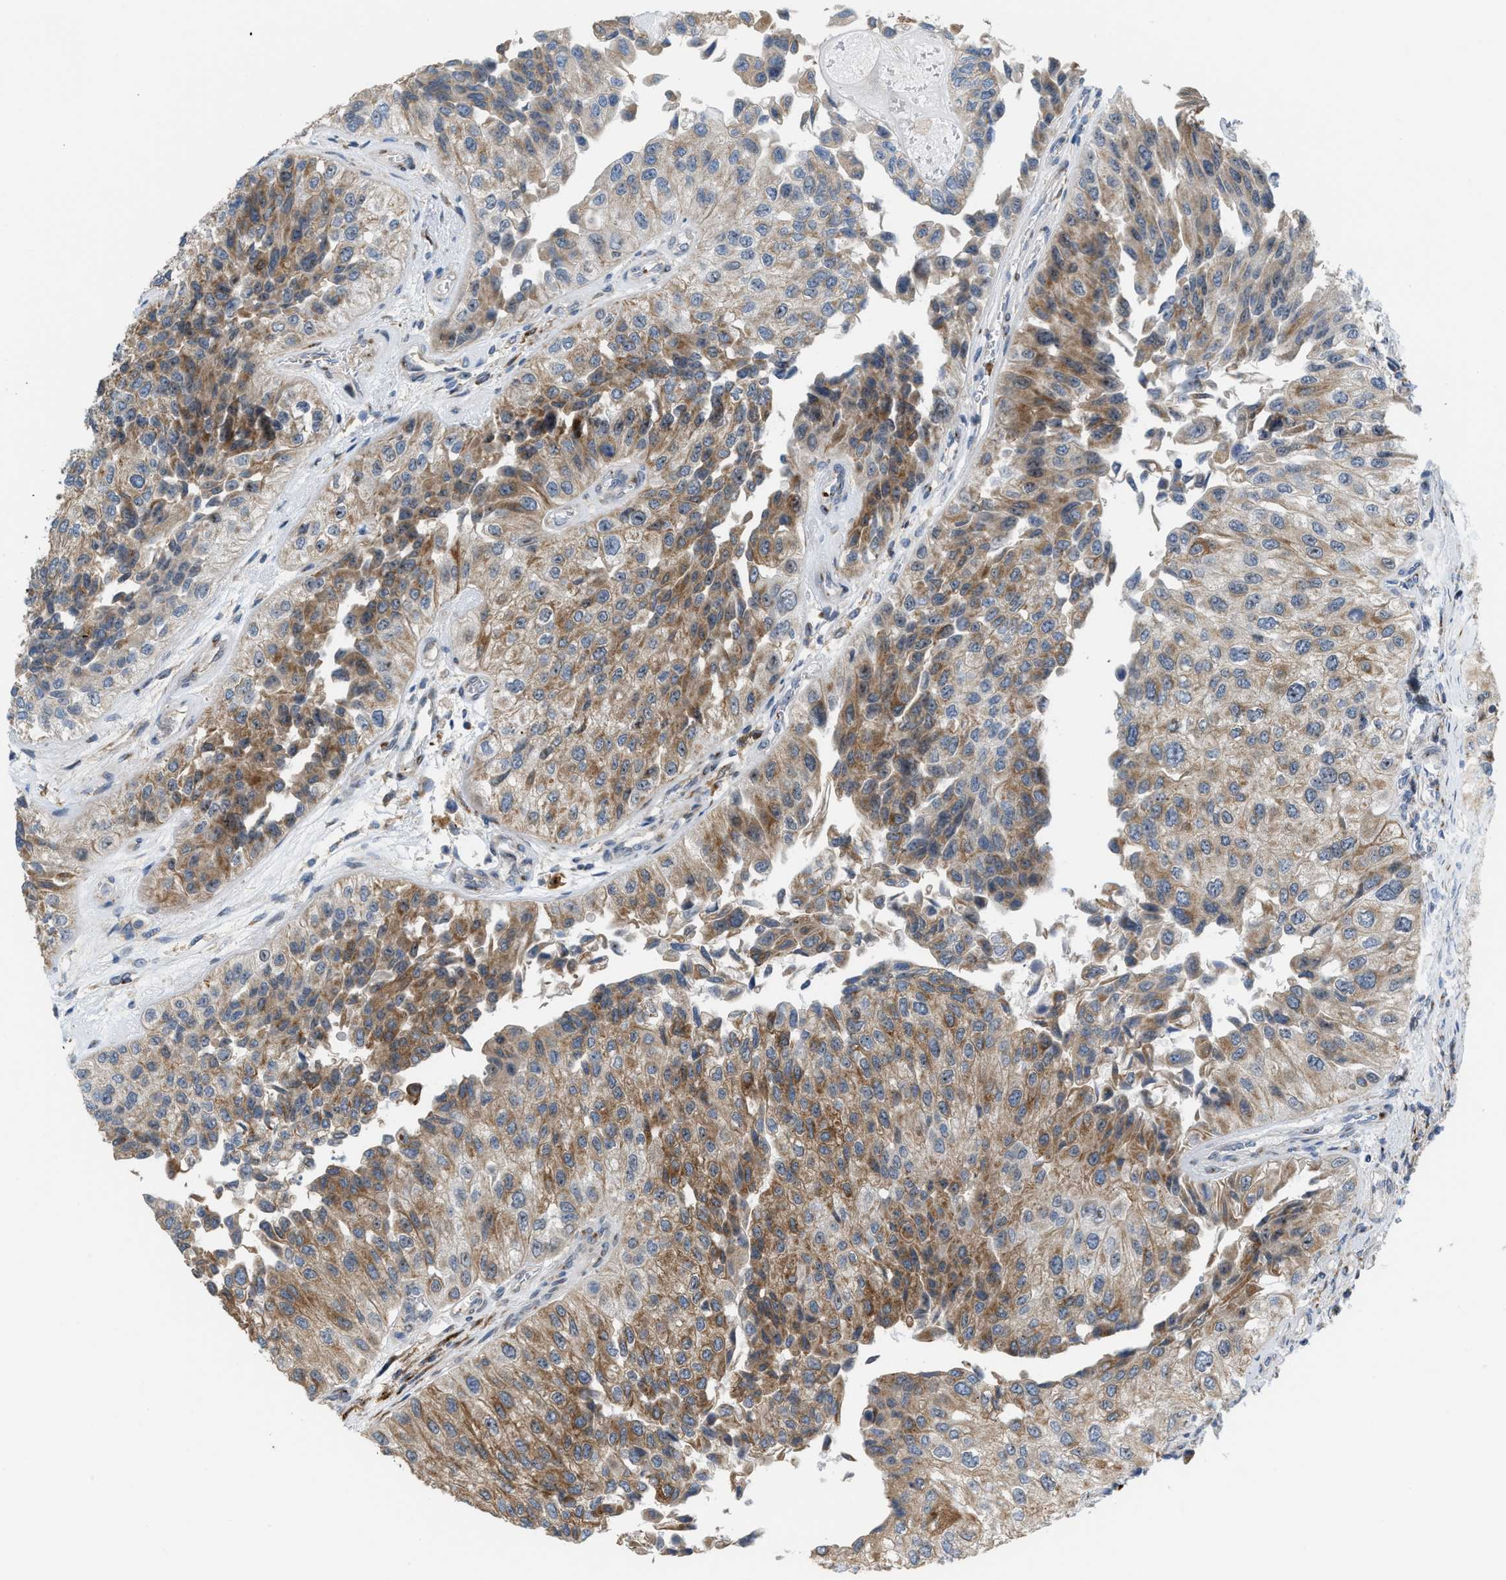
{"staining": {"intensity": "moderate", "quantity": ">75%", "location": "cytoplasmic/membranous"}, "tissue": "urothelial cancer", "cell_type": "Tumor cells", "image_type": "cancer", "snomed": [{"axis": "morphology", "description": "Urothelial carcinoma, High grade"}, {"axis": "topography", "description": "Kidney"}, {"axis": "topography", "description": "Urinary bladder"}], "caption": "This is an image of IHC staining of urothelial carcinoma (high-grade), which shows moderate staining in the cytoplasmic/membranous of tumor cells.", "gene": "DIPK1A", "patient": {"sex": "male", "age": 77}}